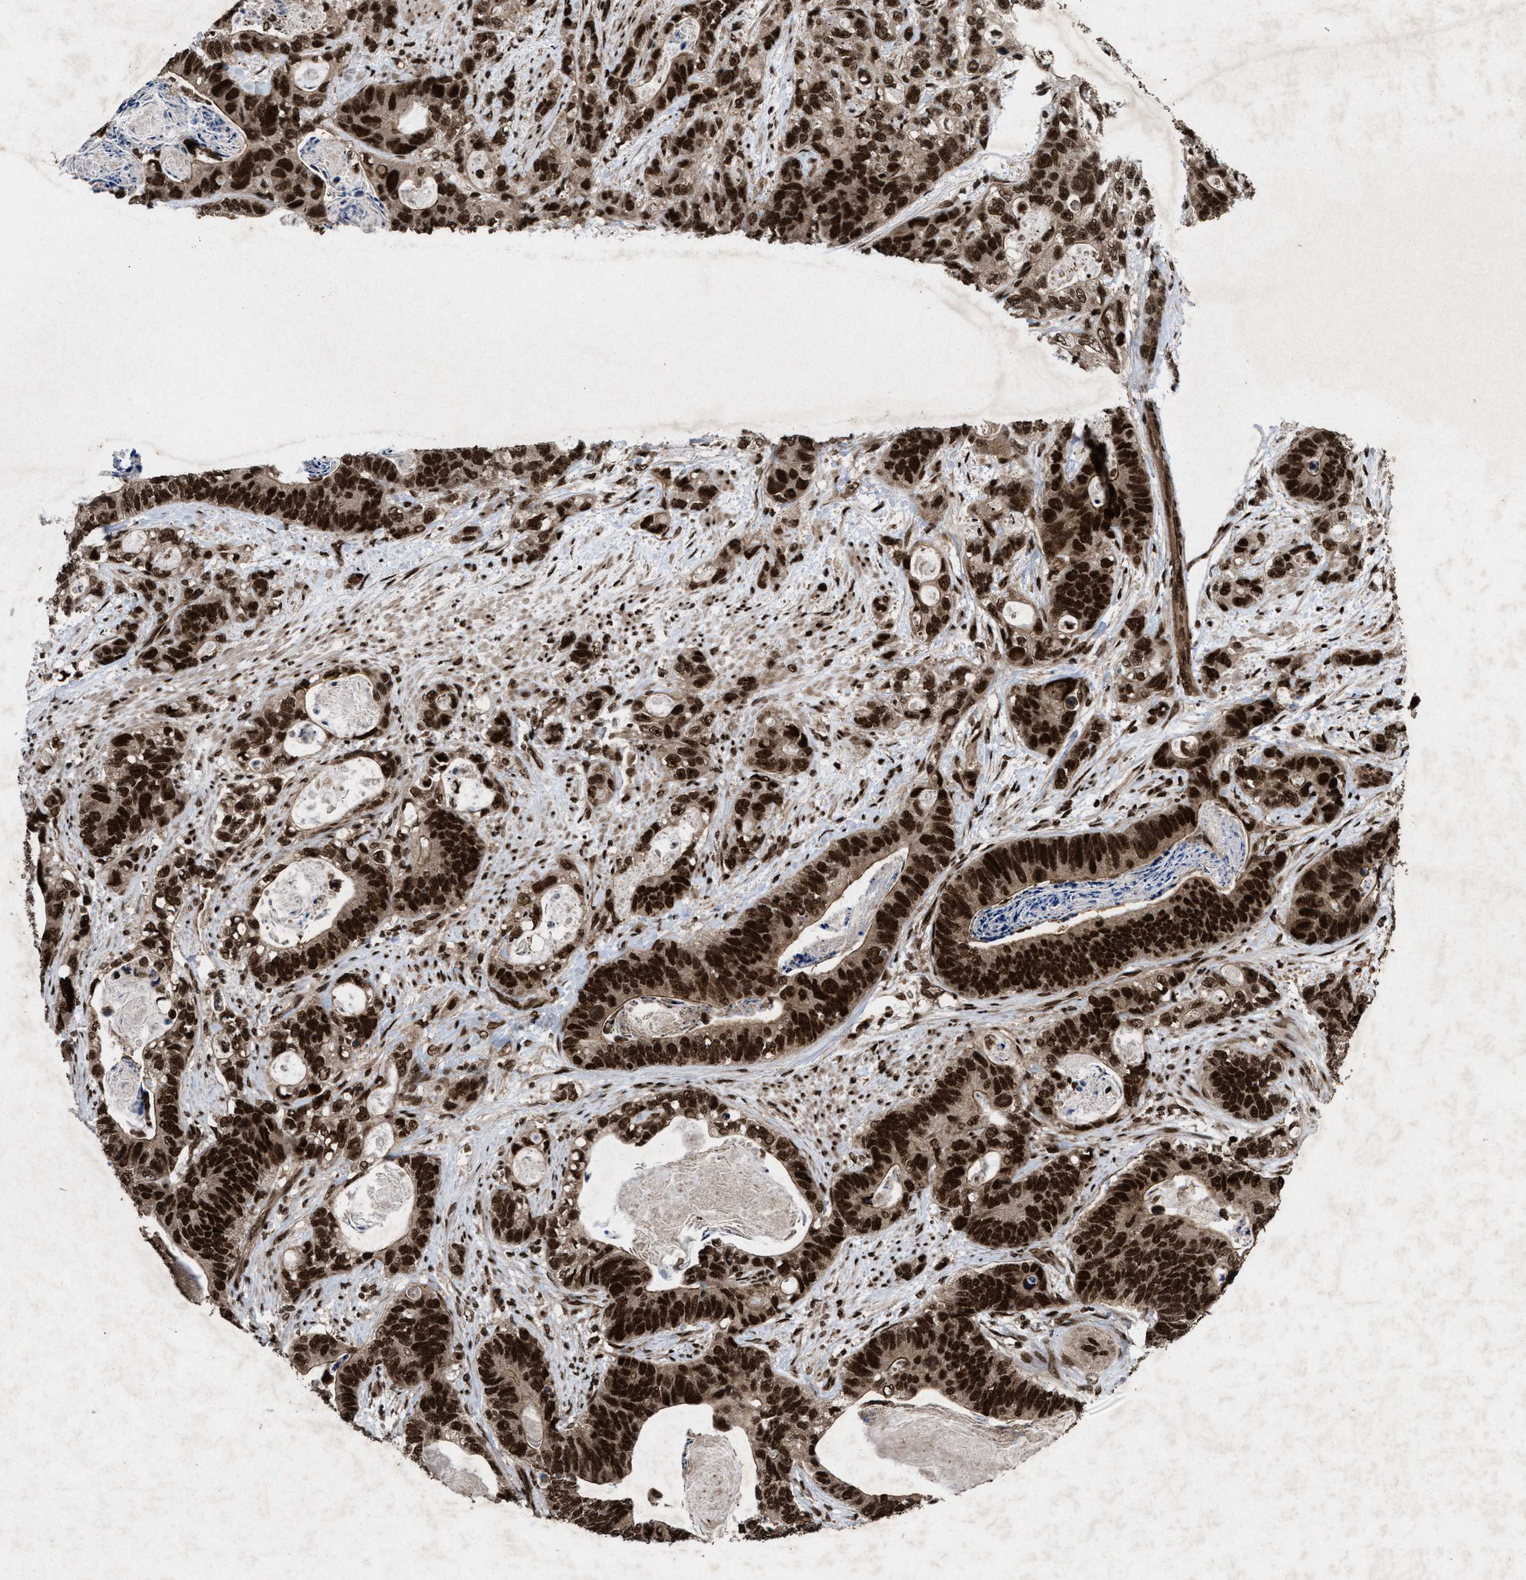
{"staining": {"intensity": "strong", "quantity": ">75%", "location": "cytoplasmic/membranous,nuclear"}, "tissue": "stomach cancer", "cell_type": "Tumor cells", "image_type": "cancer", "snomed": [{"axis": "morphology", "description": "Normal tissue, NOS"}, {"axis": "morphology", "description": "Adenocarcinoma, NOS"}, {"axis": "topography", "description": "Stomach"}], "caption": "Human stomach adenocarcinoma stained with a brown dye reveals strong cytoplasmic/membranous and nuclear positive positivity in about >75% of tumor cells.", "gene": "WIZ", "patient": {"sex": "female", "age": 89}}